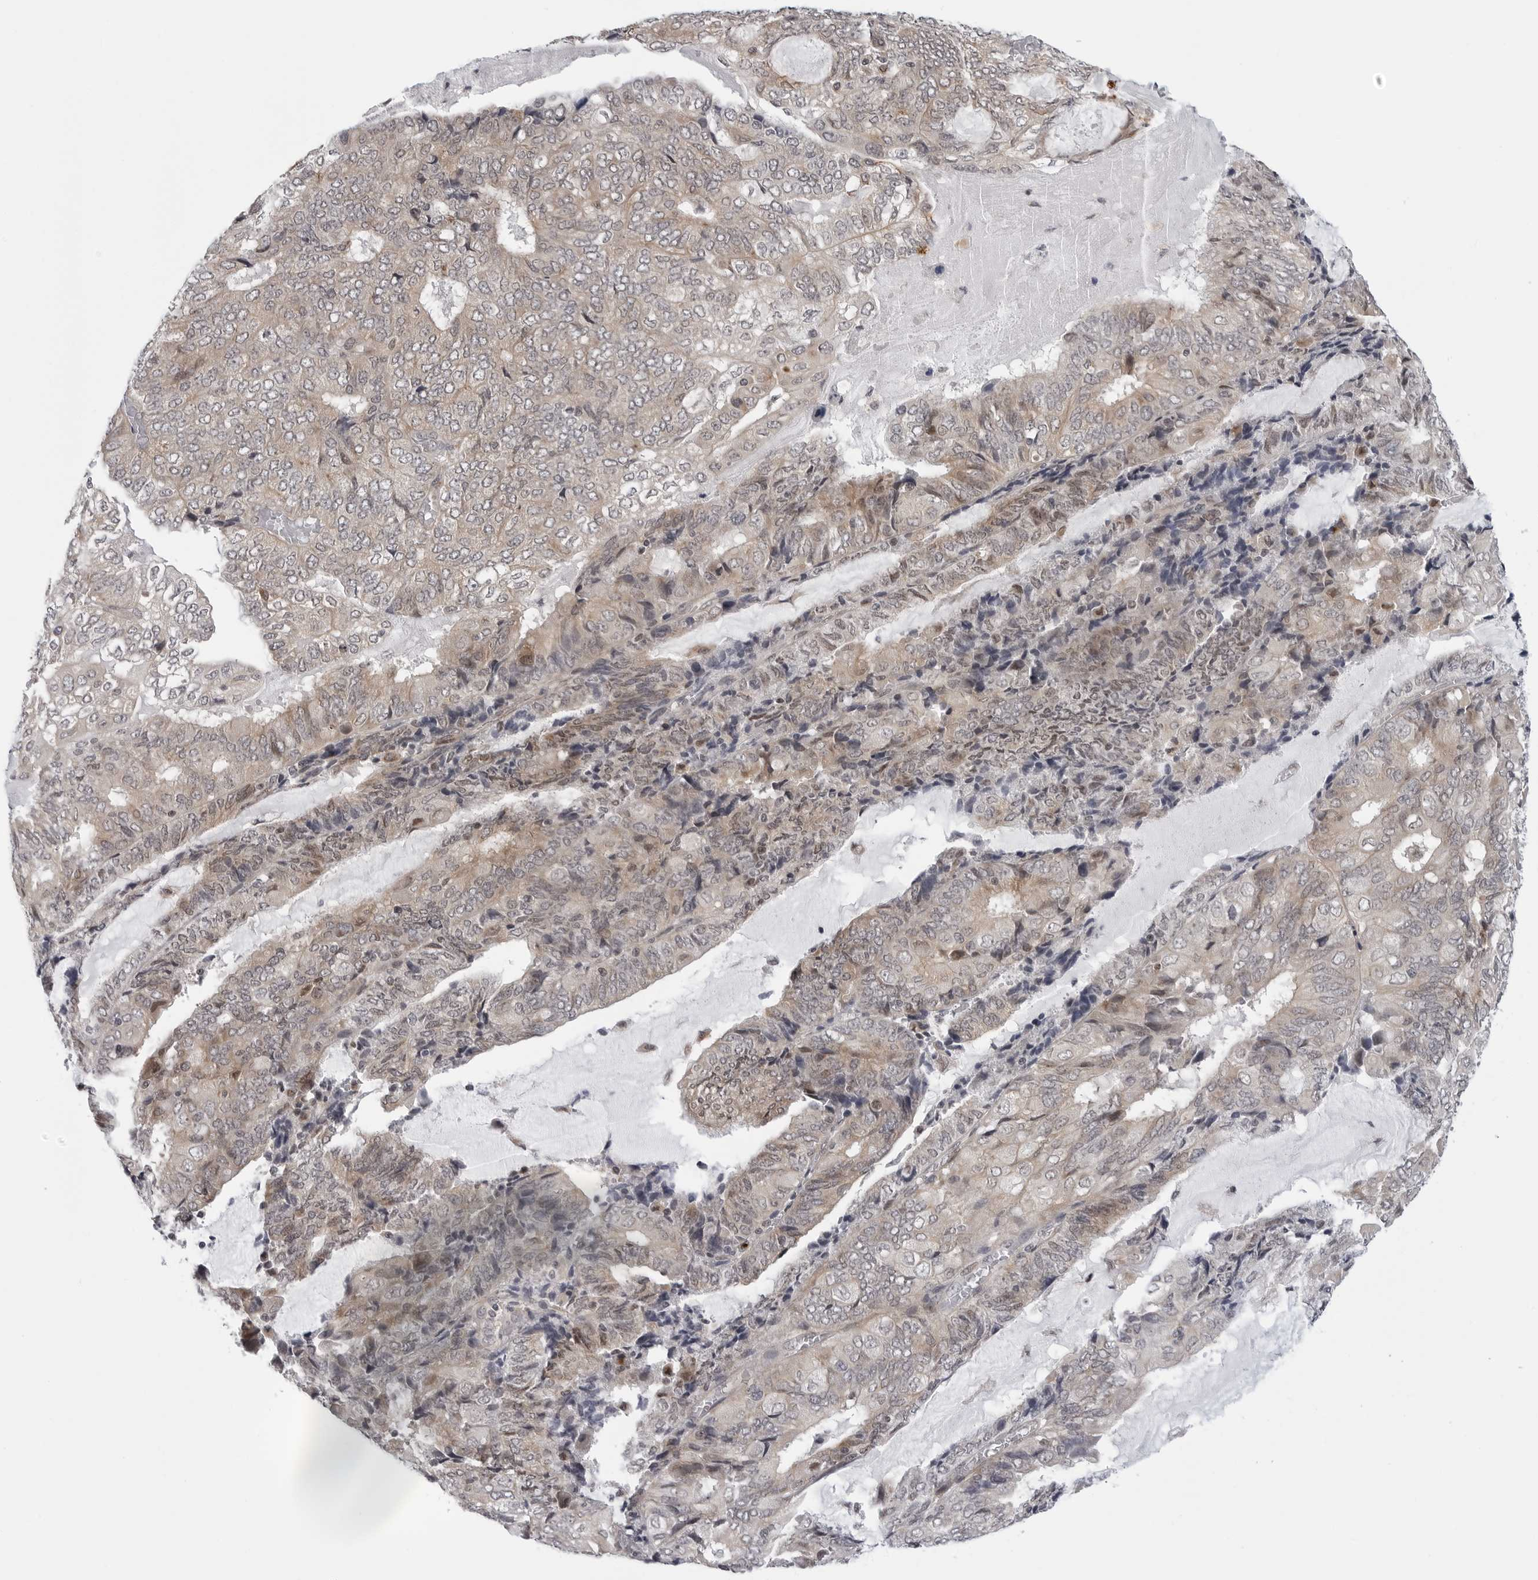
{"staining": {"intensity": "weak", "quantity": ">75%", "location": "cytoplasmic/membranous"}, "tissue": "endometrial cancer", "cell_type": "Tumor cells", "image_type": "cancer", "snomed": [{"axis": "morphology", "description": "Adenocarcinoma, NOS"}, {"axis": "topography", "description": "Endometrium"}], "caption": "Human endometrial cancer (adenocarcinoma) stained with a protein marker reveals weak staining in tumor cells.", "gene": "KIAA1614", "patient": {"sex": "female", "age": 81}}